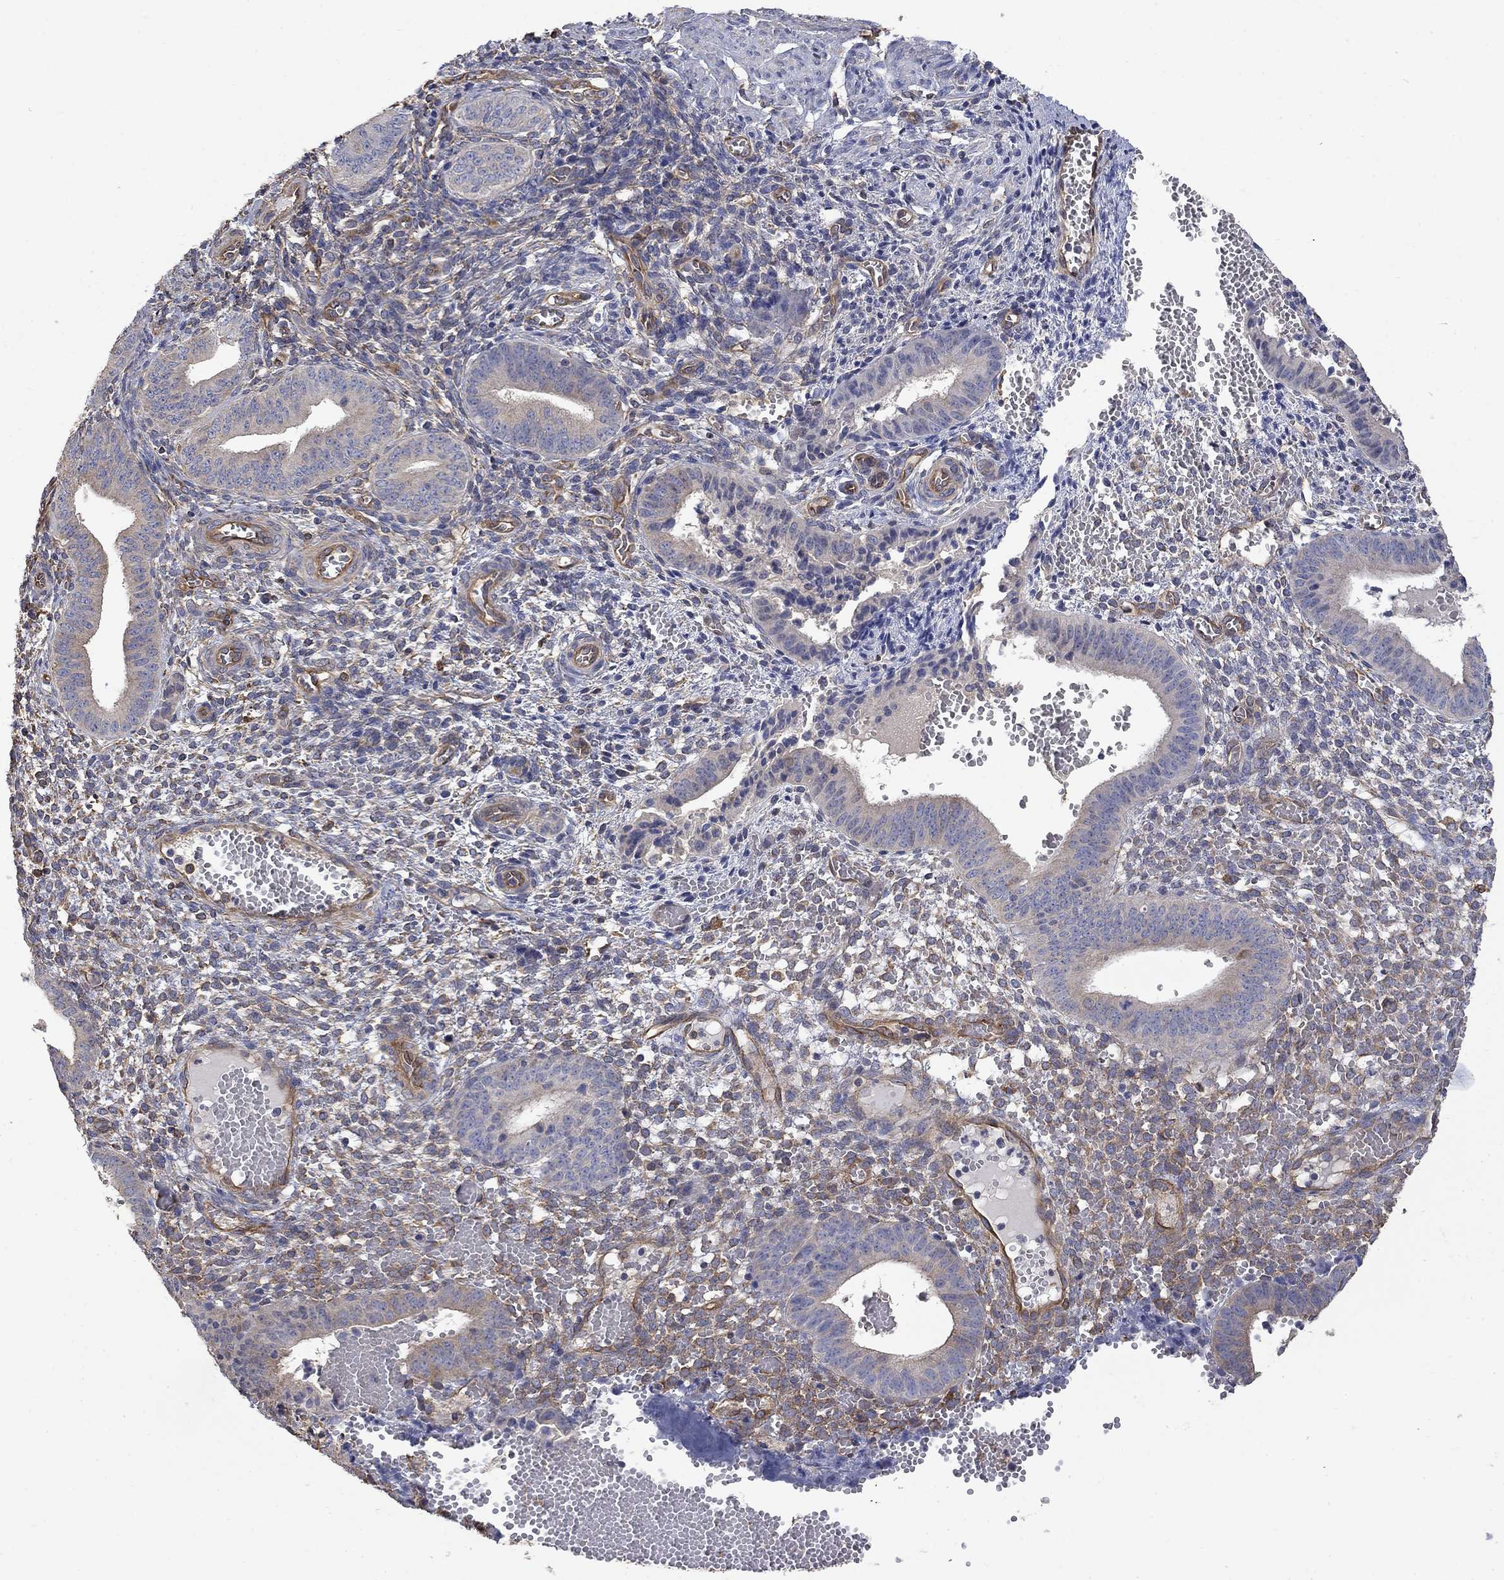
{"staining": {"intensity": "weak", "quantity": "25%-75%", "location": "cytoplasmic/membranous"}, "tissue": "endometrium", "cell_type": "Cells in endometrial stroma", "image_type": "normal", "snomed": [{"axis": "morphology", "description": "Normal tissue, NOS"}, {"axis": "topography", "description": "Endometrium"}], "caption": "Weak cytoplasmic/membranous positivity for a protein is appreciated in approximately 25%-75% of cells in endometrial stroma of benign endometrium using immunohistochemistry (IHC).", "gene": "DPYSL2", "patient": {"sex": "female", "age": 42}}